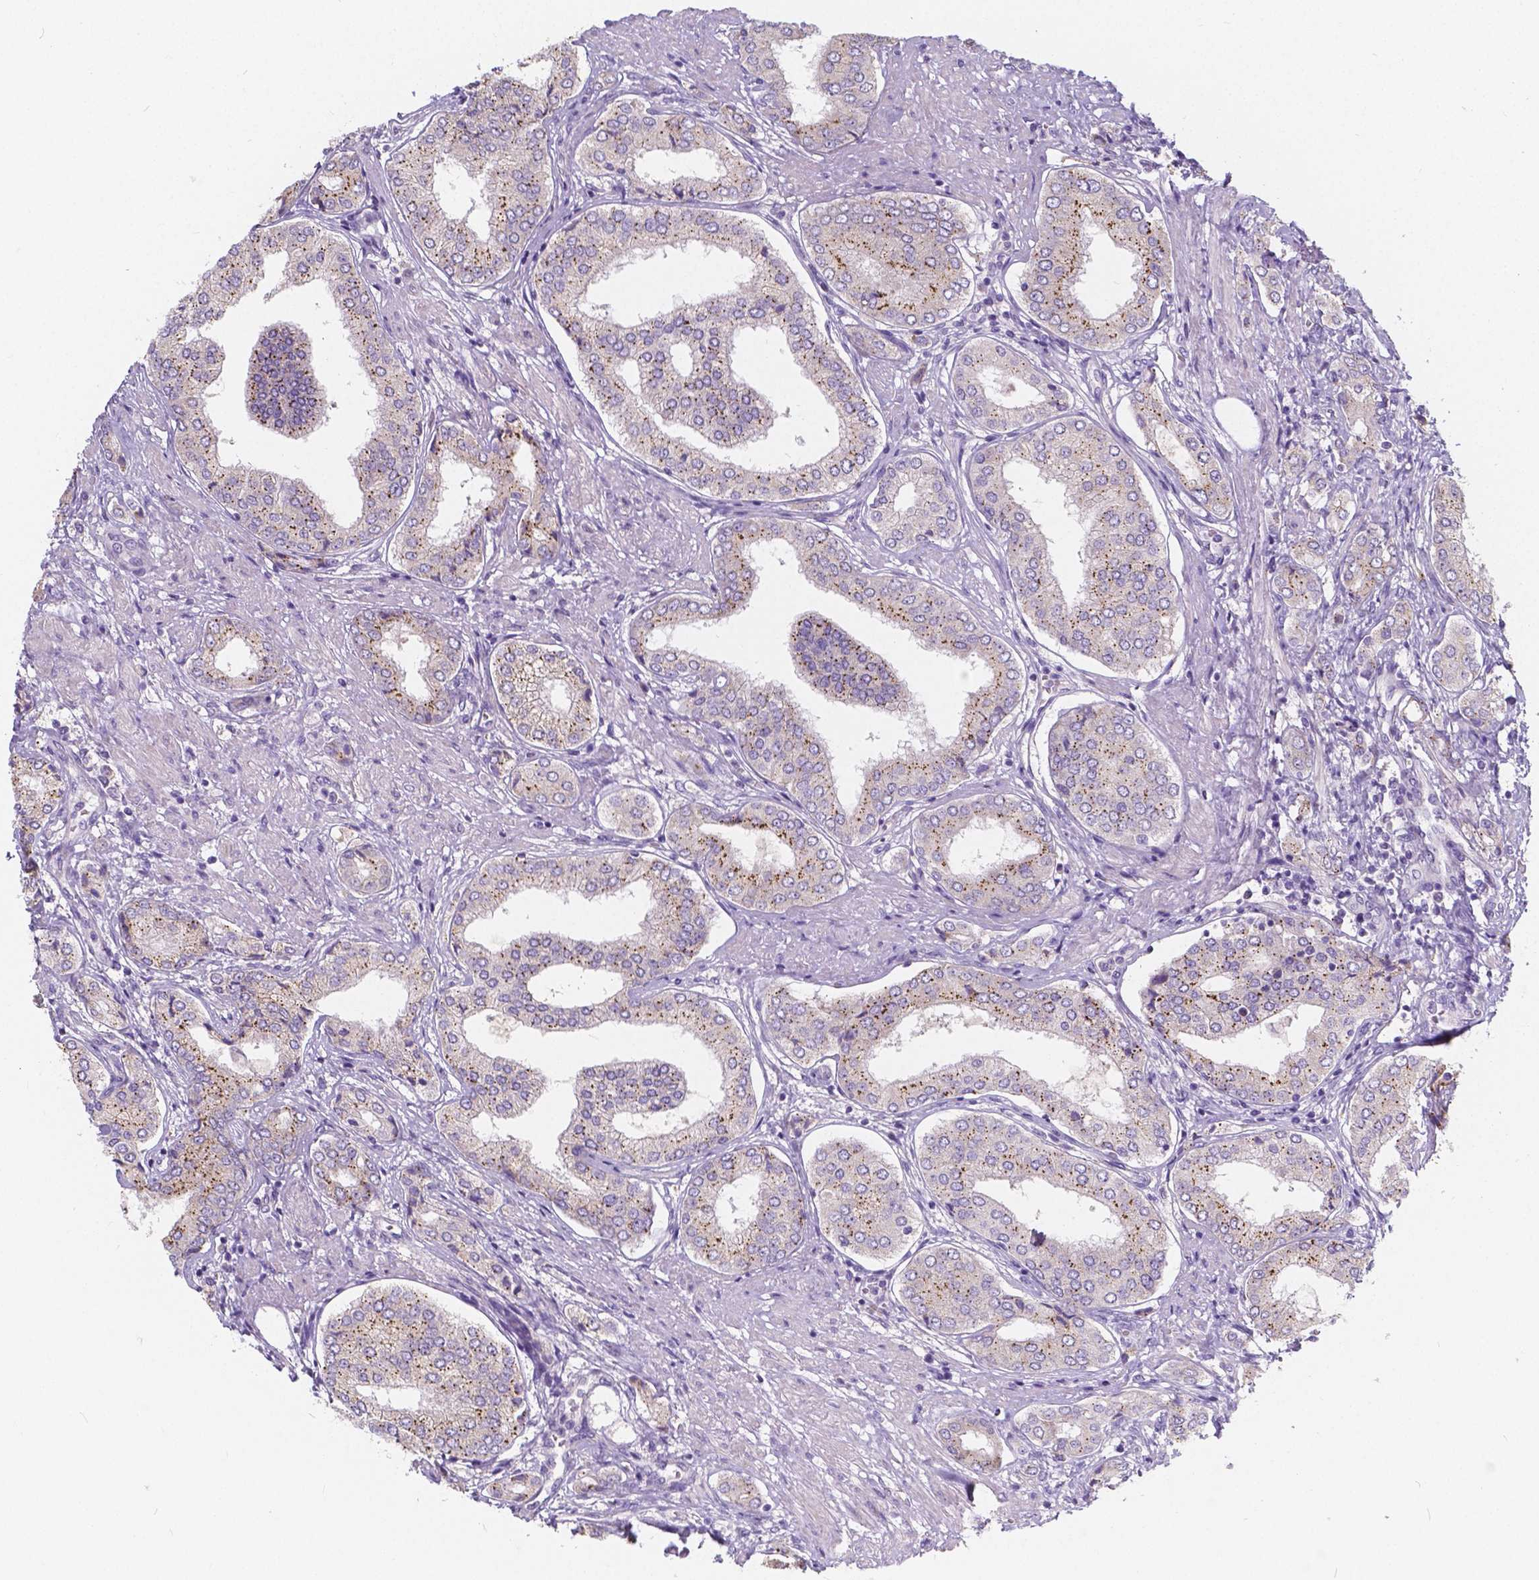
{"staining": {"intensity": "moderate", "quantity": "25%-75%", "location": "cytoplasmic/membranous"}, "tissue": "prostate cancer", "cell_type": "Tumor cells", "image_type": "cancer", "snomed": [{"axis": "morphology", "description": "Adenocarcinoma, NOS"}, {"axis": "topography", "description": "Prostate"}], "caption": "Immunohistochemistry (IHC) of human adenocarcinoma (prostate) shows medium levels of moderate cytoplasmic/membranous staining in approximately 25%-75% of tumor cells.", "gene": "RNF186", "patient": {"sex": "male", "age": 63}}